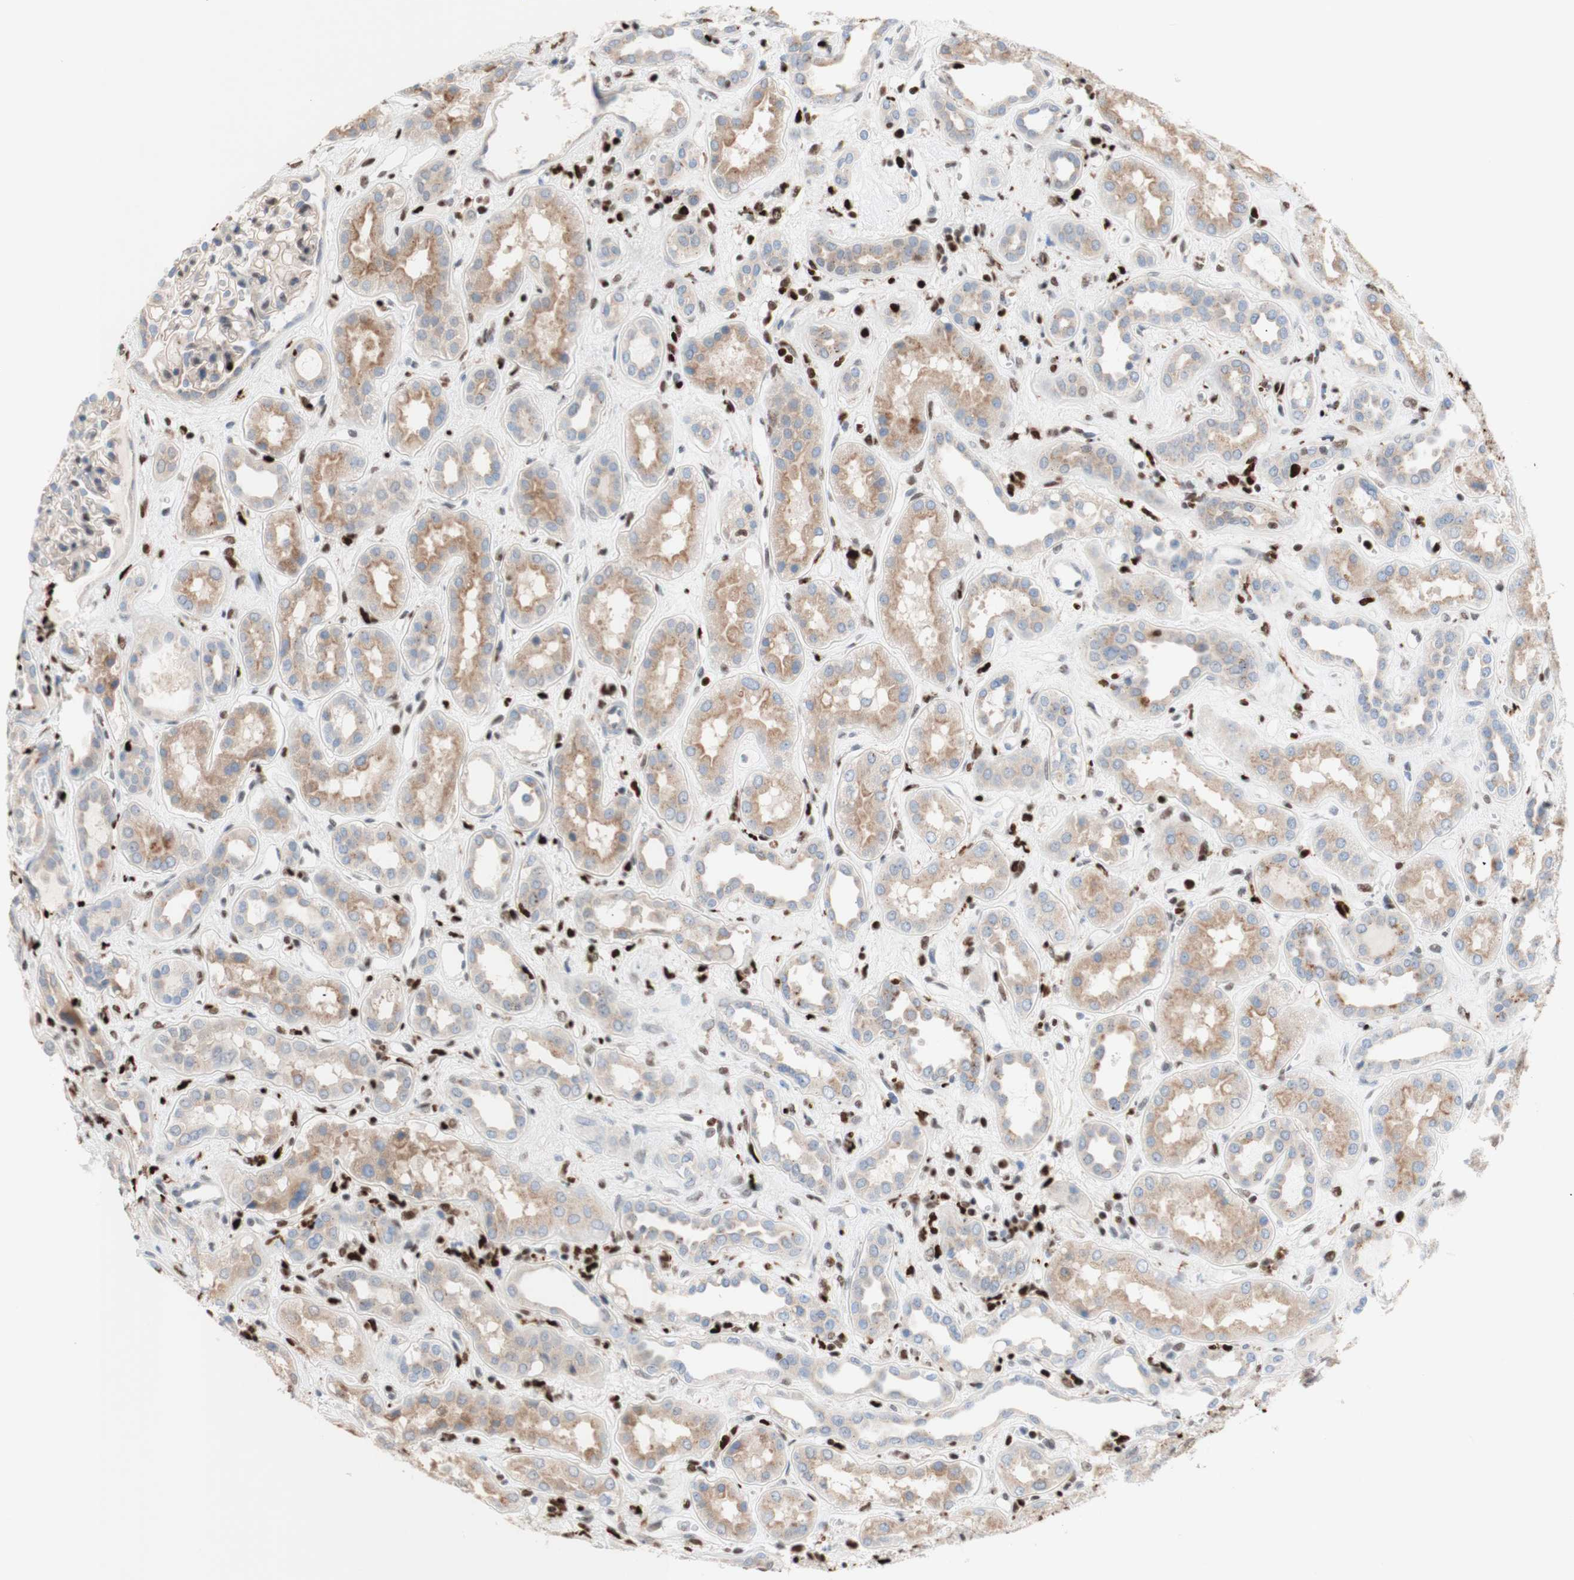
{"staining": {"intensity": "weak", "quantity": "25%-75%", "location": "cytoplasmic/membranous"}, "tissue": "kidney", "cell_type": "Cells in glomeruli", "image_type": "normal", "snomed": [{"axis": "morphology", "description": "Normal tissue, NOS"}, {"axis": "topography", "description": "Kidney"}], "caption": "IHC of benign kidney demonstrates low levels of weak cytoplasmic/membranous positivity in about 25%-75% of cells in glomeruli. The staining is performed using DAB brown chromogen to label protein expression. The nuclei are counter-stained blue using hematoxylin.", "gene": "EED", "patient": {"sex": "male", "age": 59}}